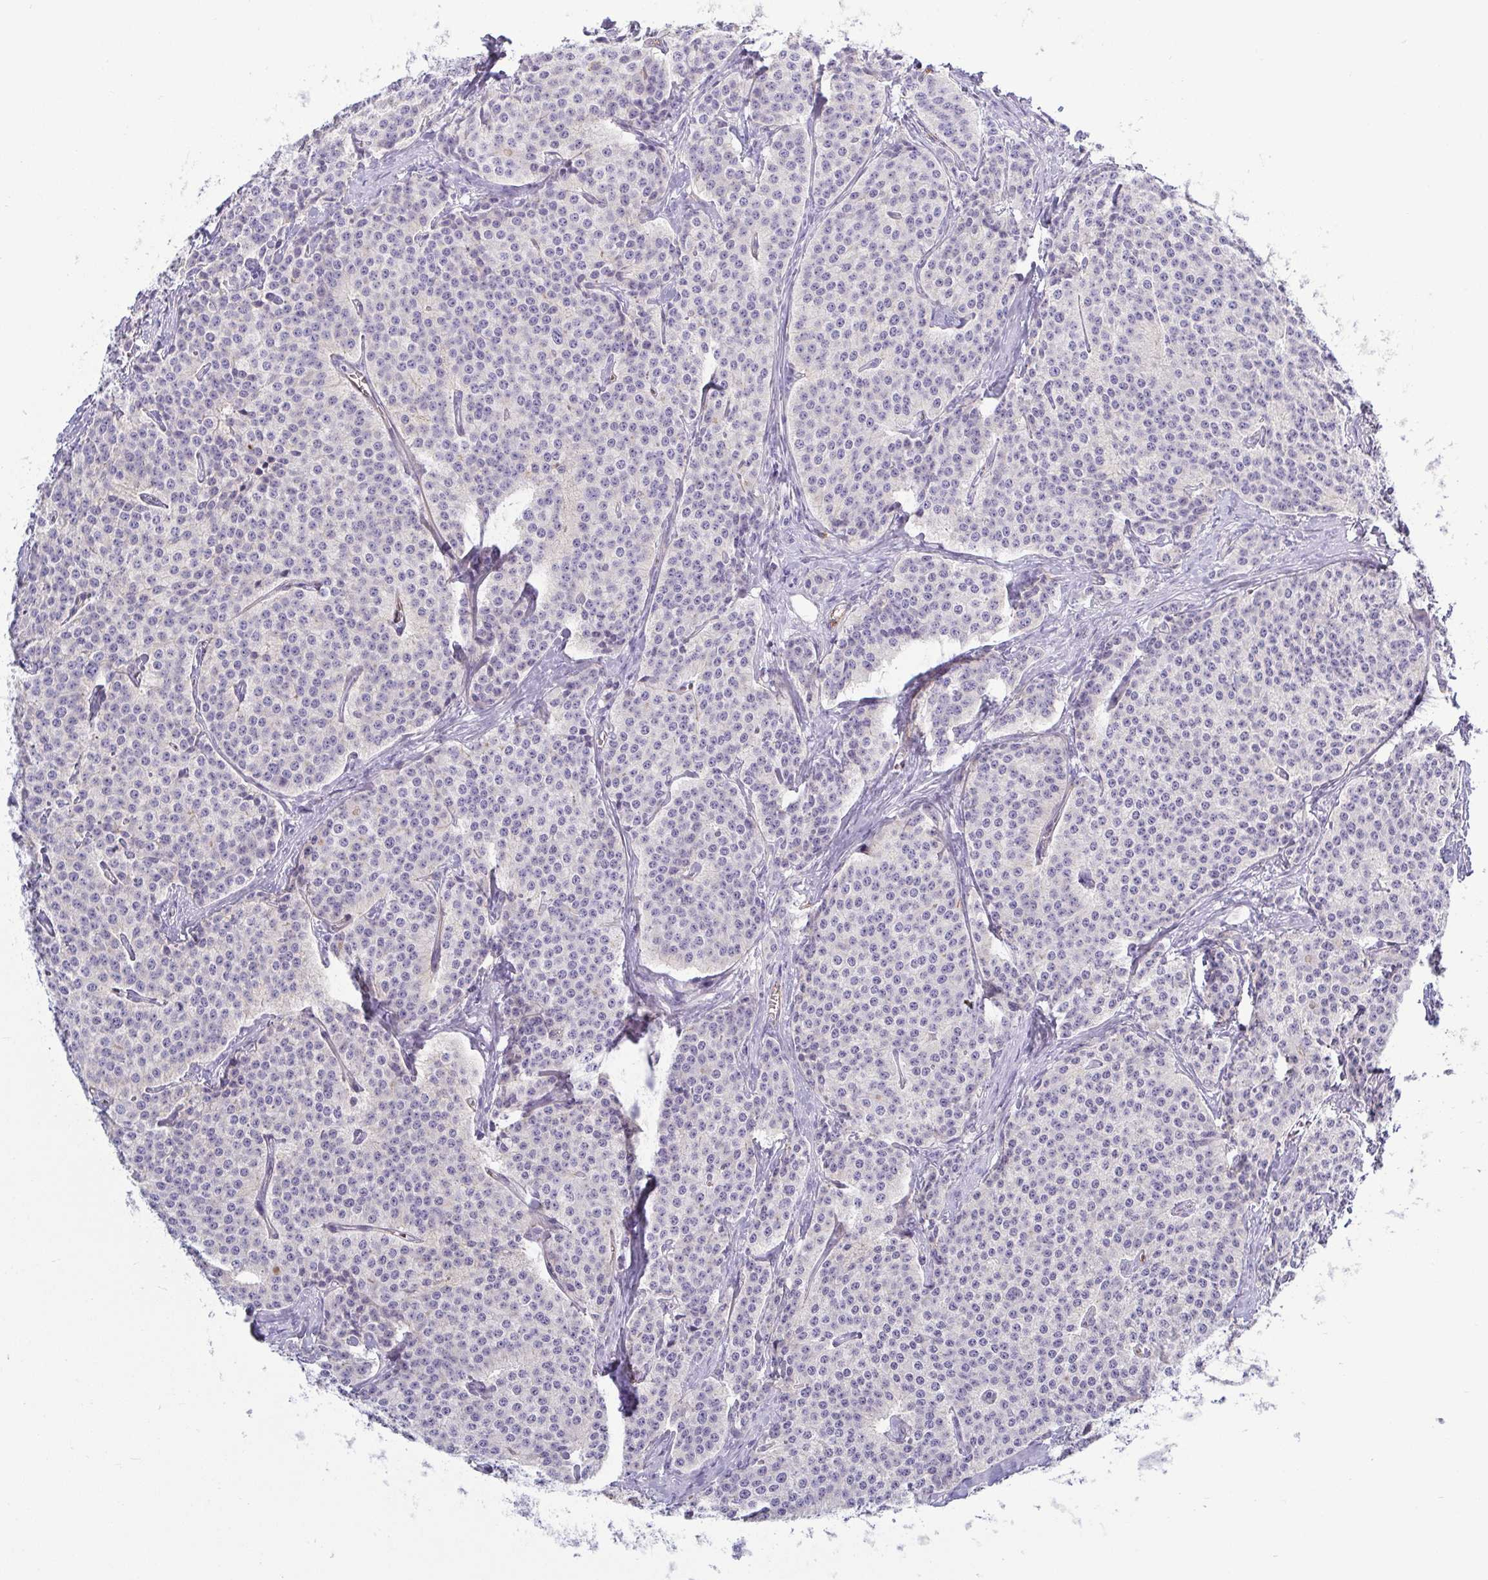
{"staining": {"intensity": "negative", "quantity": "none", "location": "none"}, "tissue": "carcinoid", "cell_type": "Tumor cells", "image_type": "cancer", "snomed": [{"axis": "morphology", "description": "Carcinoid, malignant, NOS"}, {"axis": "topography", "description": "Small intestine"}], "caption": "Protein analysis of carcinoid demonstrates no significant expression in tumor cells.", "gene": "LIMA1", "patient": {"sex": "female", "age": 64}}